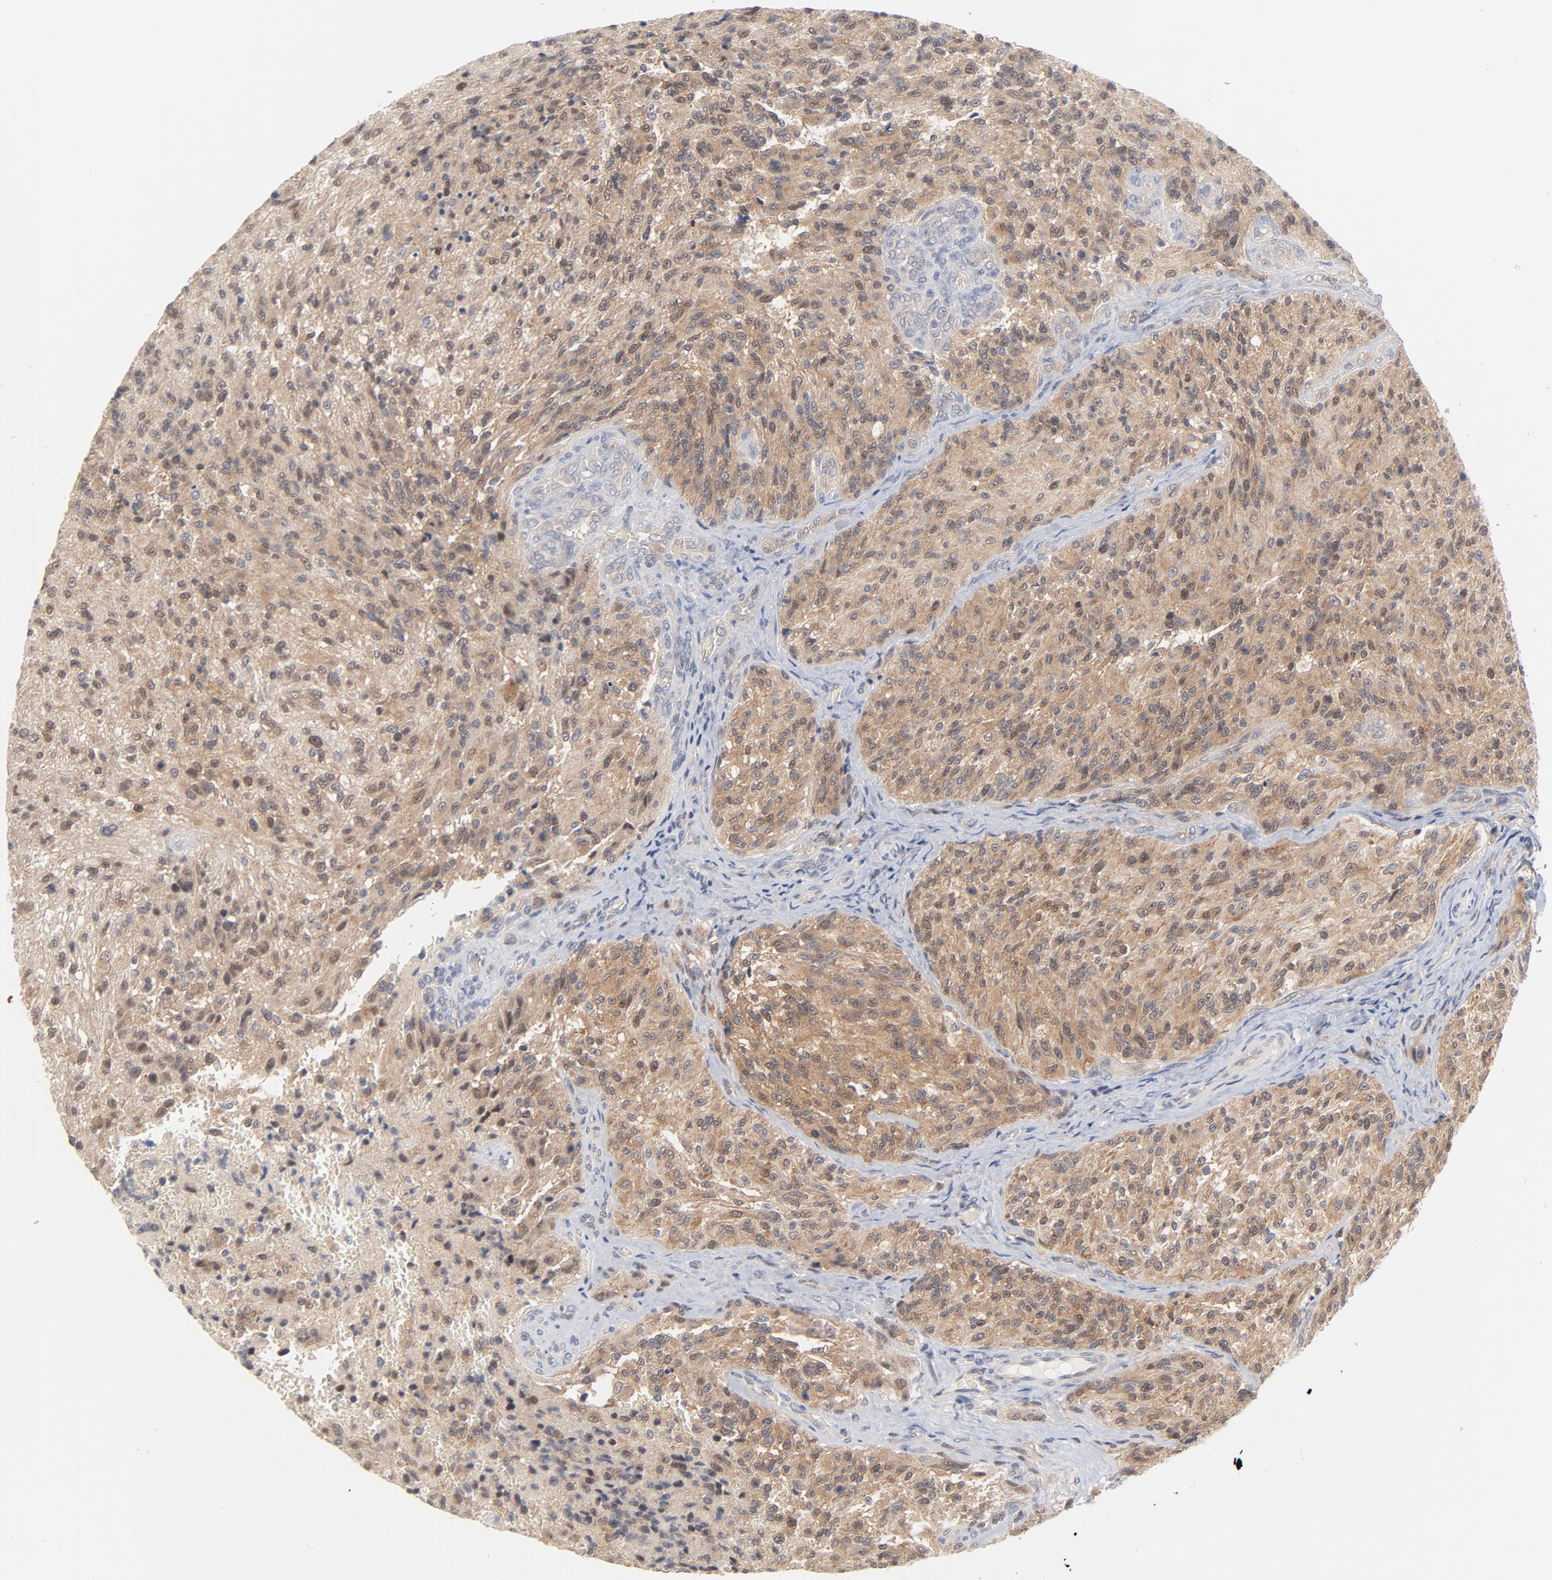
{"staining": {"intensity": "moderate", "quantity": ">75%", "location": "cytoplasmic/membranous"}, "tissue": "glioma", "cell_type": "Tumor cells", "image_type": "cancer", "snomed": [{"axis": "morphology", "description": "Normal tissue, NOS"}, {"axis": "morphology", "description": "Glioma, malignant, High grade"}, {"axis": "topography", "description": "Cerebral cortex"}], "caption": "Glioma stained with a protein marker displays moderate staining in tumor cells.", "gene": "UBL4A", "patient": {"sex": "male", "age": 56}}